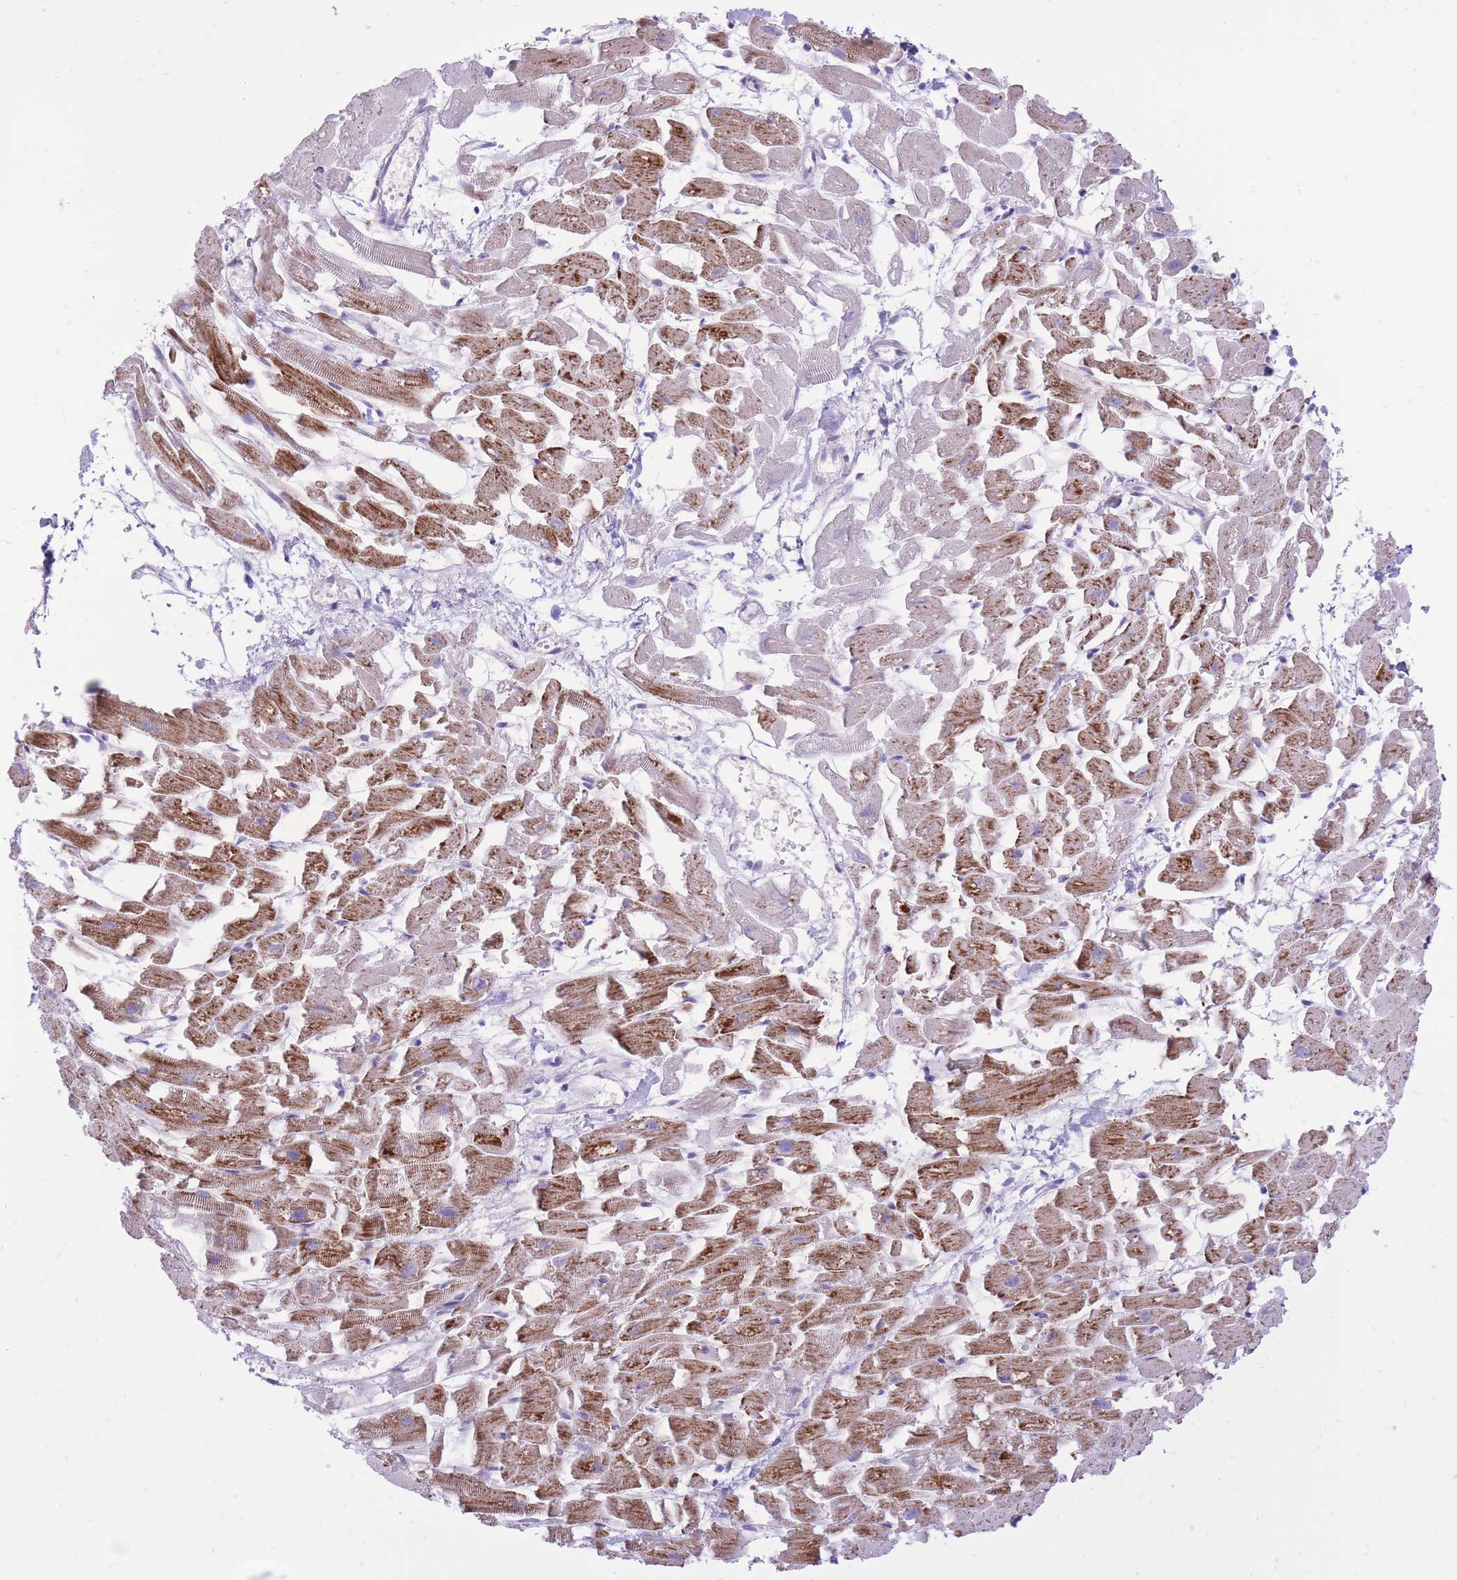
{"staining": {"intensity": "strong", "quantity": ">75%", "location": "cytoplasmic/membranous"}, "tissue": "heart muscle", "cell_type": "Cardiomyocytes", "image_type": "normal", "snomed": [{"axis": "morphology", "description": "Normal tissue, NOS"}, {"axis": "topography", "description": "Heart"}], "caption": "Immunohistochemical staining of normal heart muscle reveals strong cytoplasmic/membranous protein expression in about >75% of cardiomyocytes.", "gene": "DENND2D", "patient": {"sex": "female", "age": 64}}